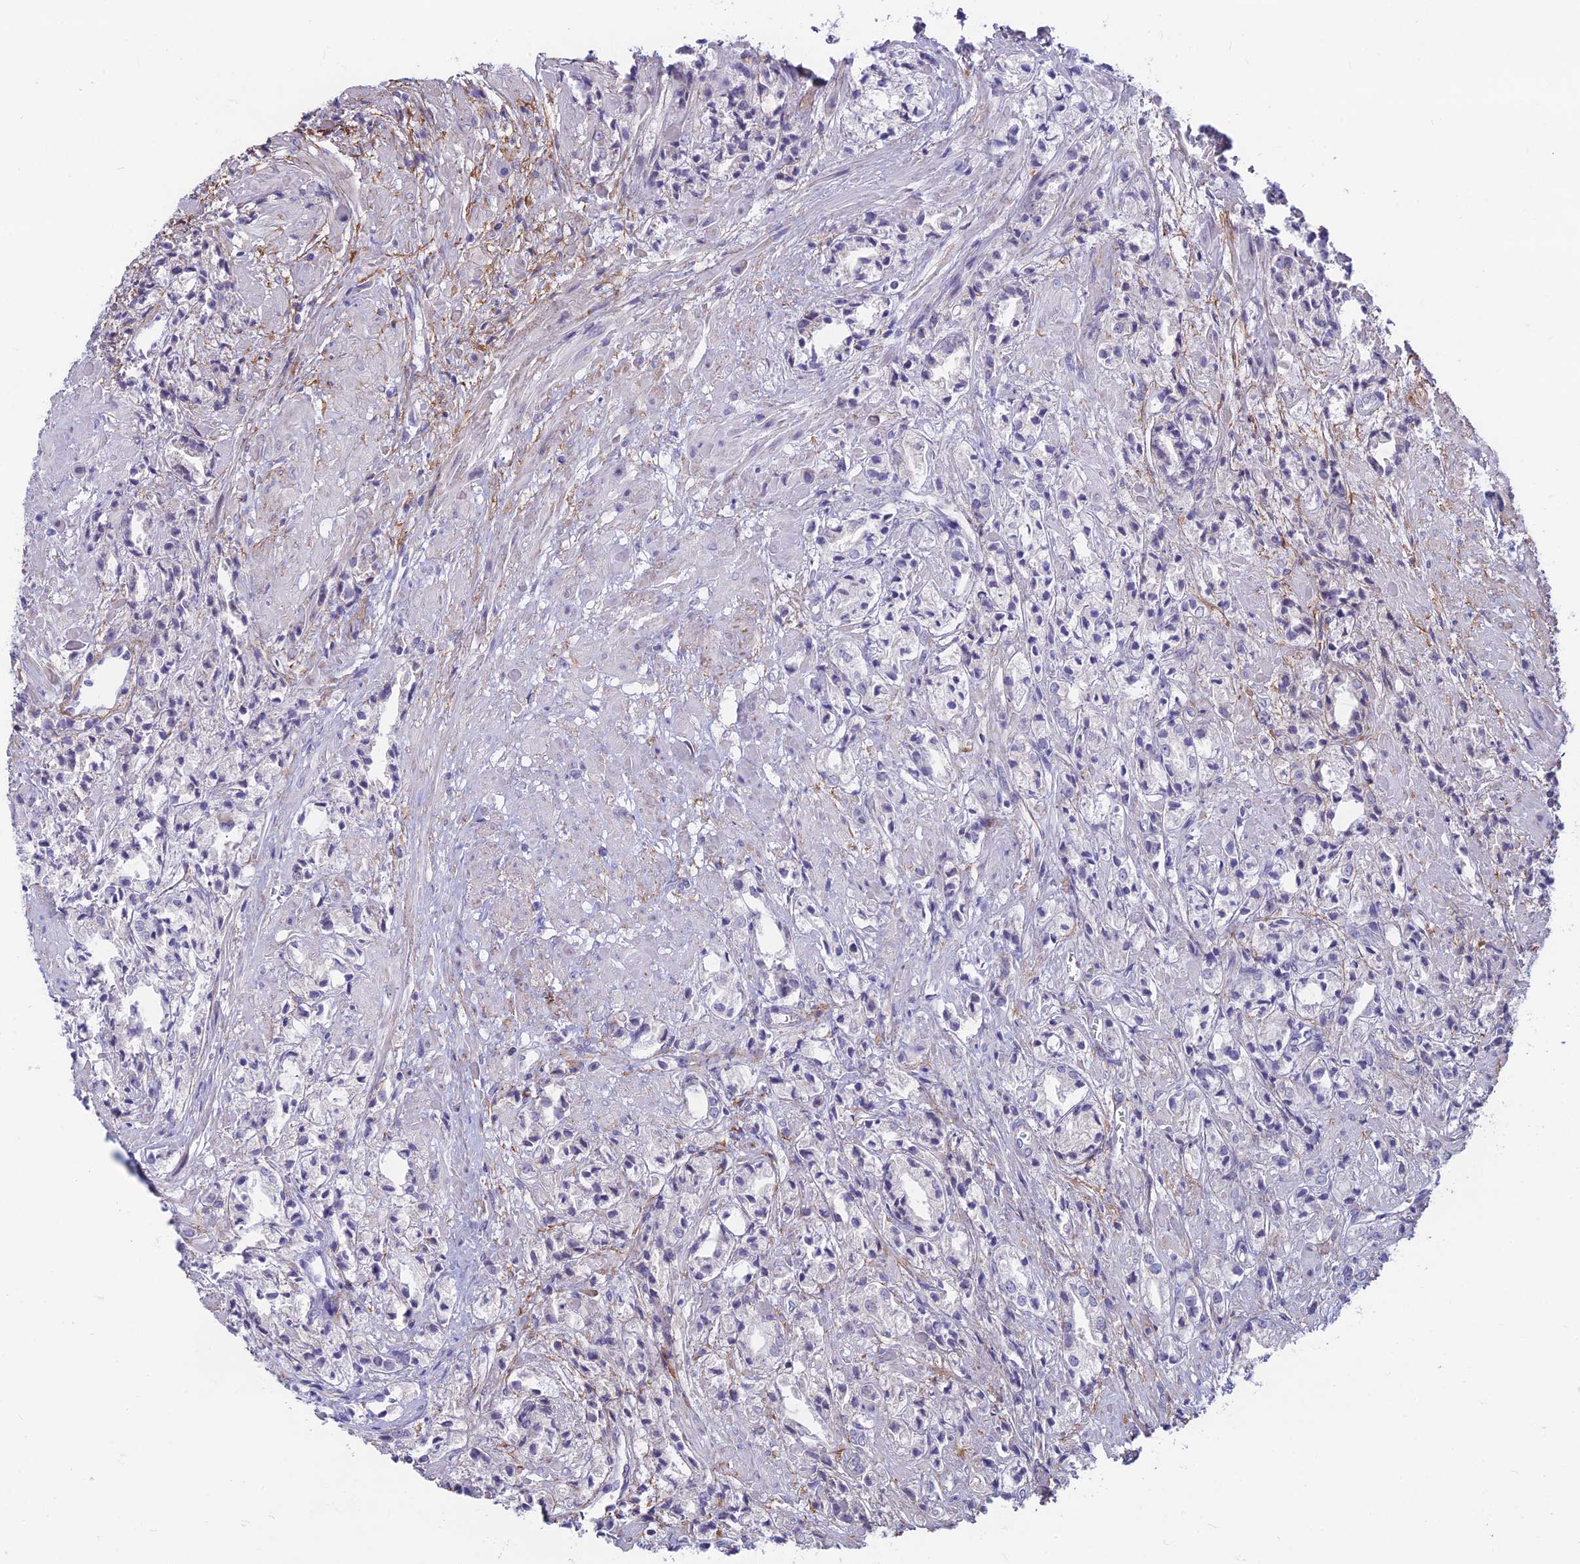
{"staining": {"intensity": "negative", "quantity": "none", "location": "none"}, "tissue": "prostate cancer", "cell_type": "Tumor cells", "image_type": "cancer", "snomed": [{"axis": "morphology", "description": "Adenocarcinoma, High grade"}, {"axis": "topography", "description": "Prostate"}], "caption": "Tumor cells show no significant protein expression in prostate cancer (high-grade adenocarcinoma).", "gene": "PLAC9", "patient": {"sex": "male", "age": 50}}